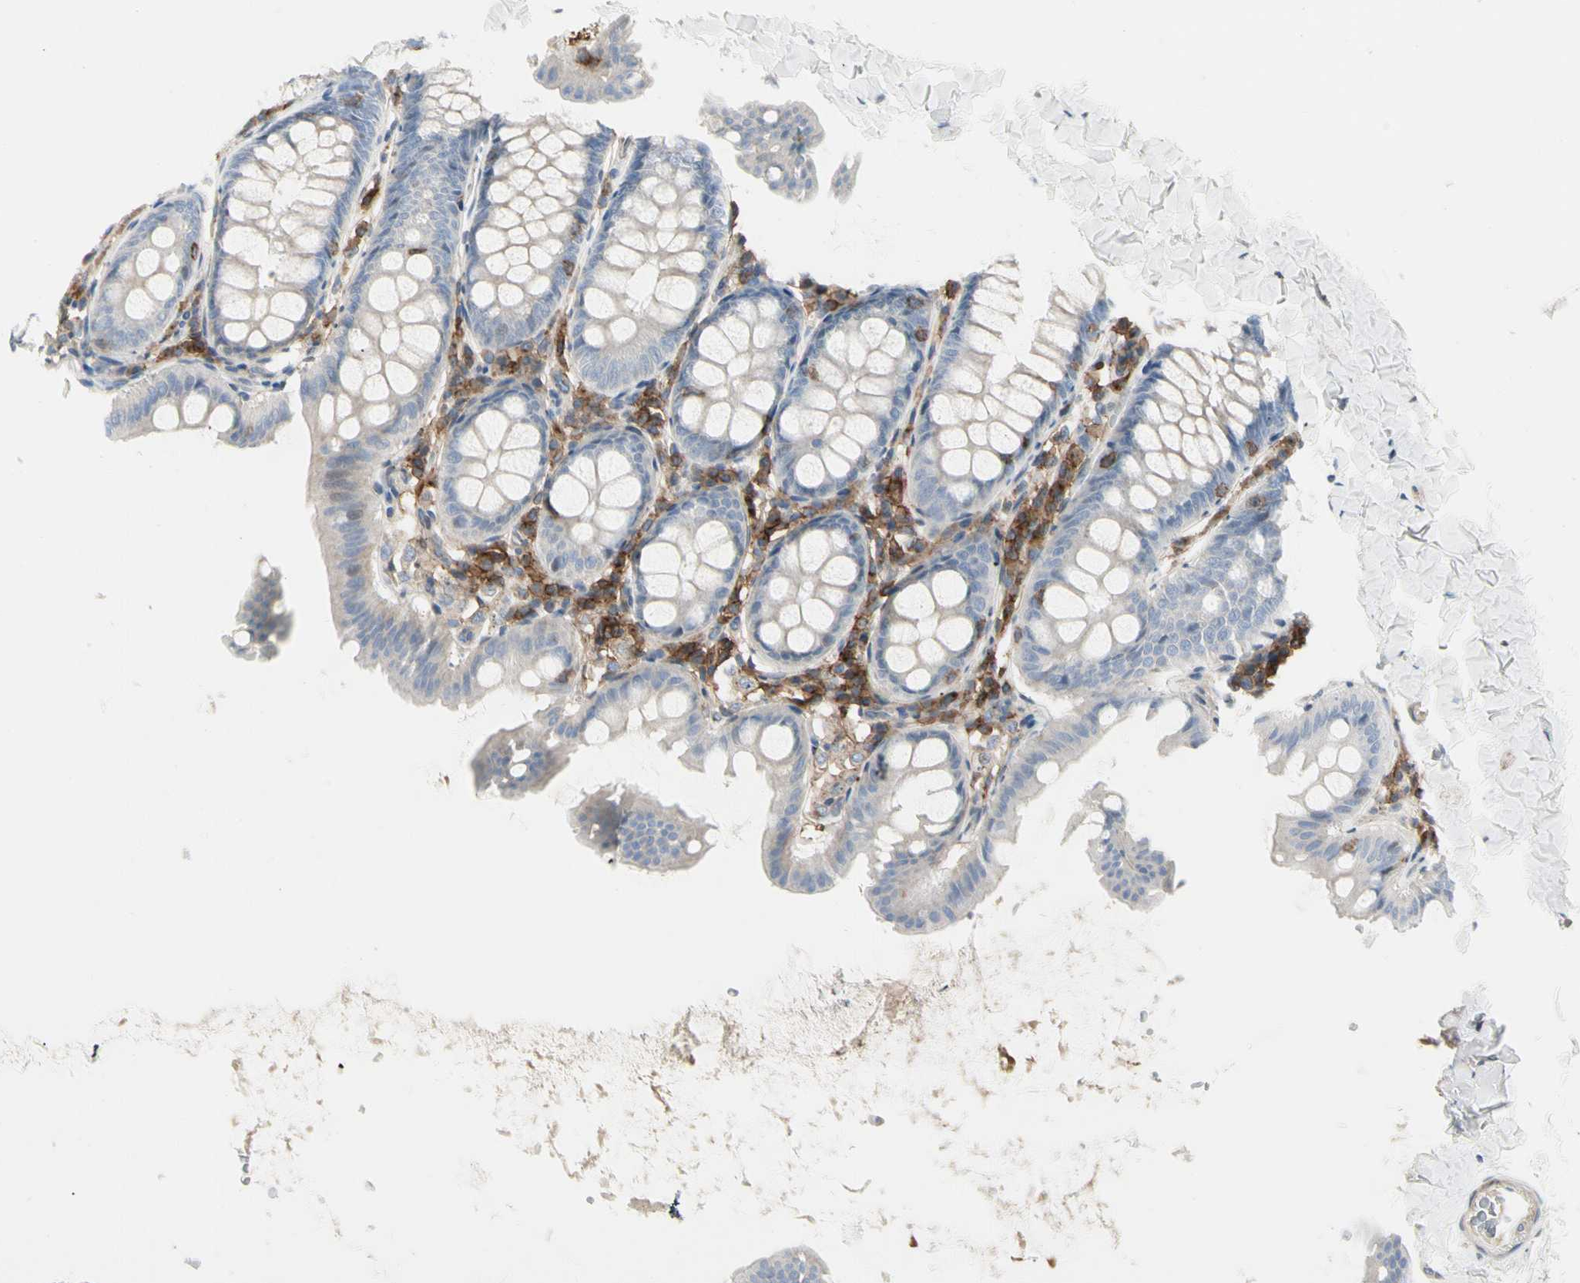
{"staining": {"intensity": "weak", "quantity": ">75%", "location": "cytoplasmic/membranous"}, "tissue": "colon", "cell_type": "Endothelial cells", "image_type": "normal", "snomed": [{"axis": "morphology", "description": "Normal tissue, NOS"}, {"axis": "topography", "description": "Colon"}], "caption": "Immunohistochemical staining of benign colon exhibits low levels of weak cytoplasmic/membranous staining in about >75% of endothelial cells. Immunohistochemistry stains the protein of interest in brown and the nuclei are stained blue.", "gene": "CLEC2B", "patient": {"sex": "female", "age": 61}}